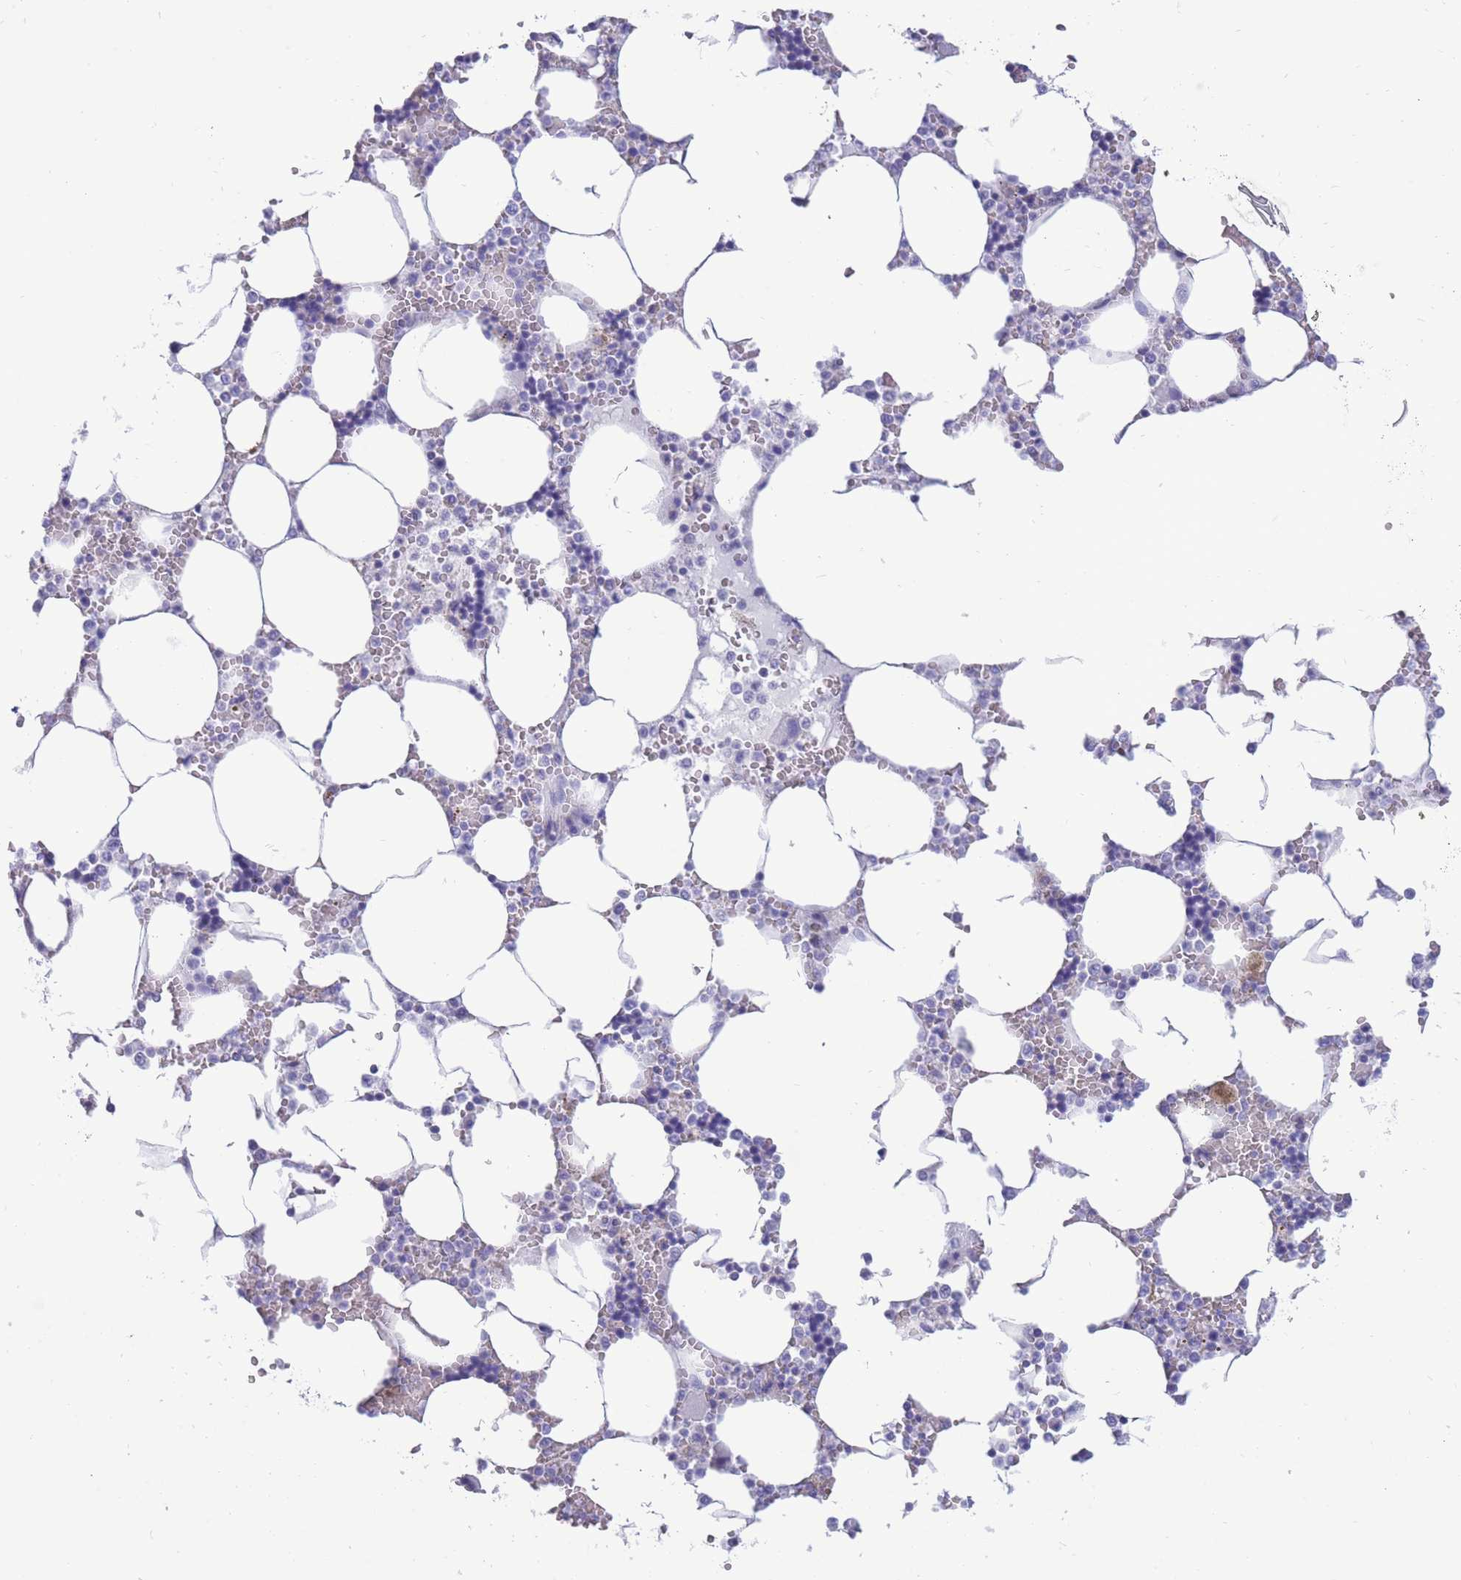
{"staining": {"intensity": "negative", "quantity": "none", "location": "none"}, "tissue": "bone marrow", "cell_type": "Hematopoietic cells", "image_type": "normal", "snomed": [{"axis": "morphology", "description": "Normal tissue, NOS"}, {"axis": "topography", "description": "Bone marrow"}], "caption": "The micrograph exhibits no significant staining in hematopoietic cells of bone marrow.", "gene": "INTS2", "patient": {"sex": "male", "age": 64}}